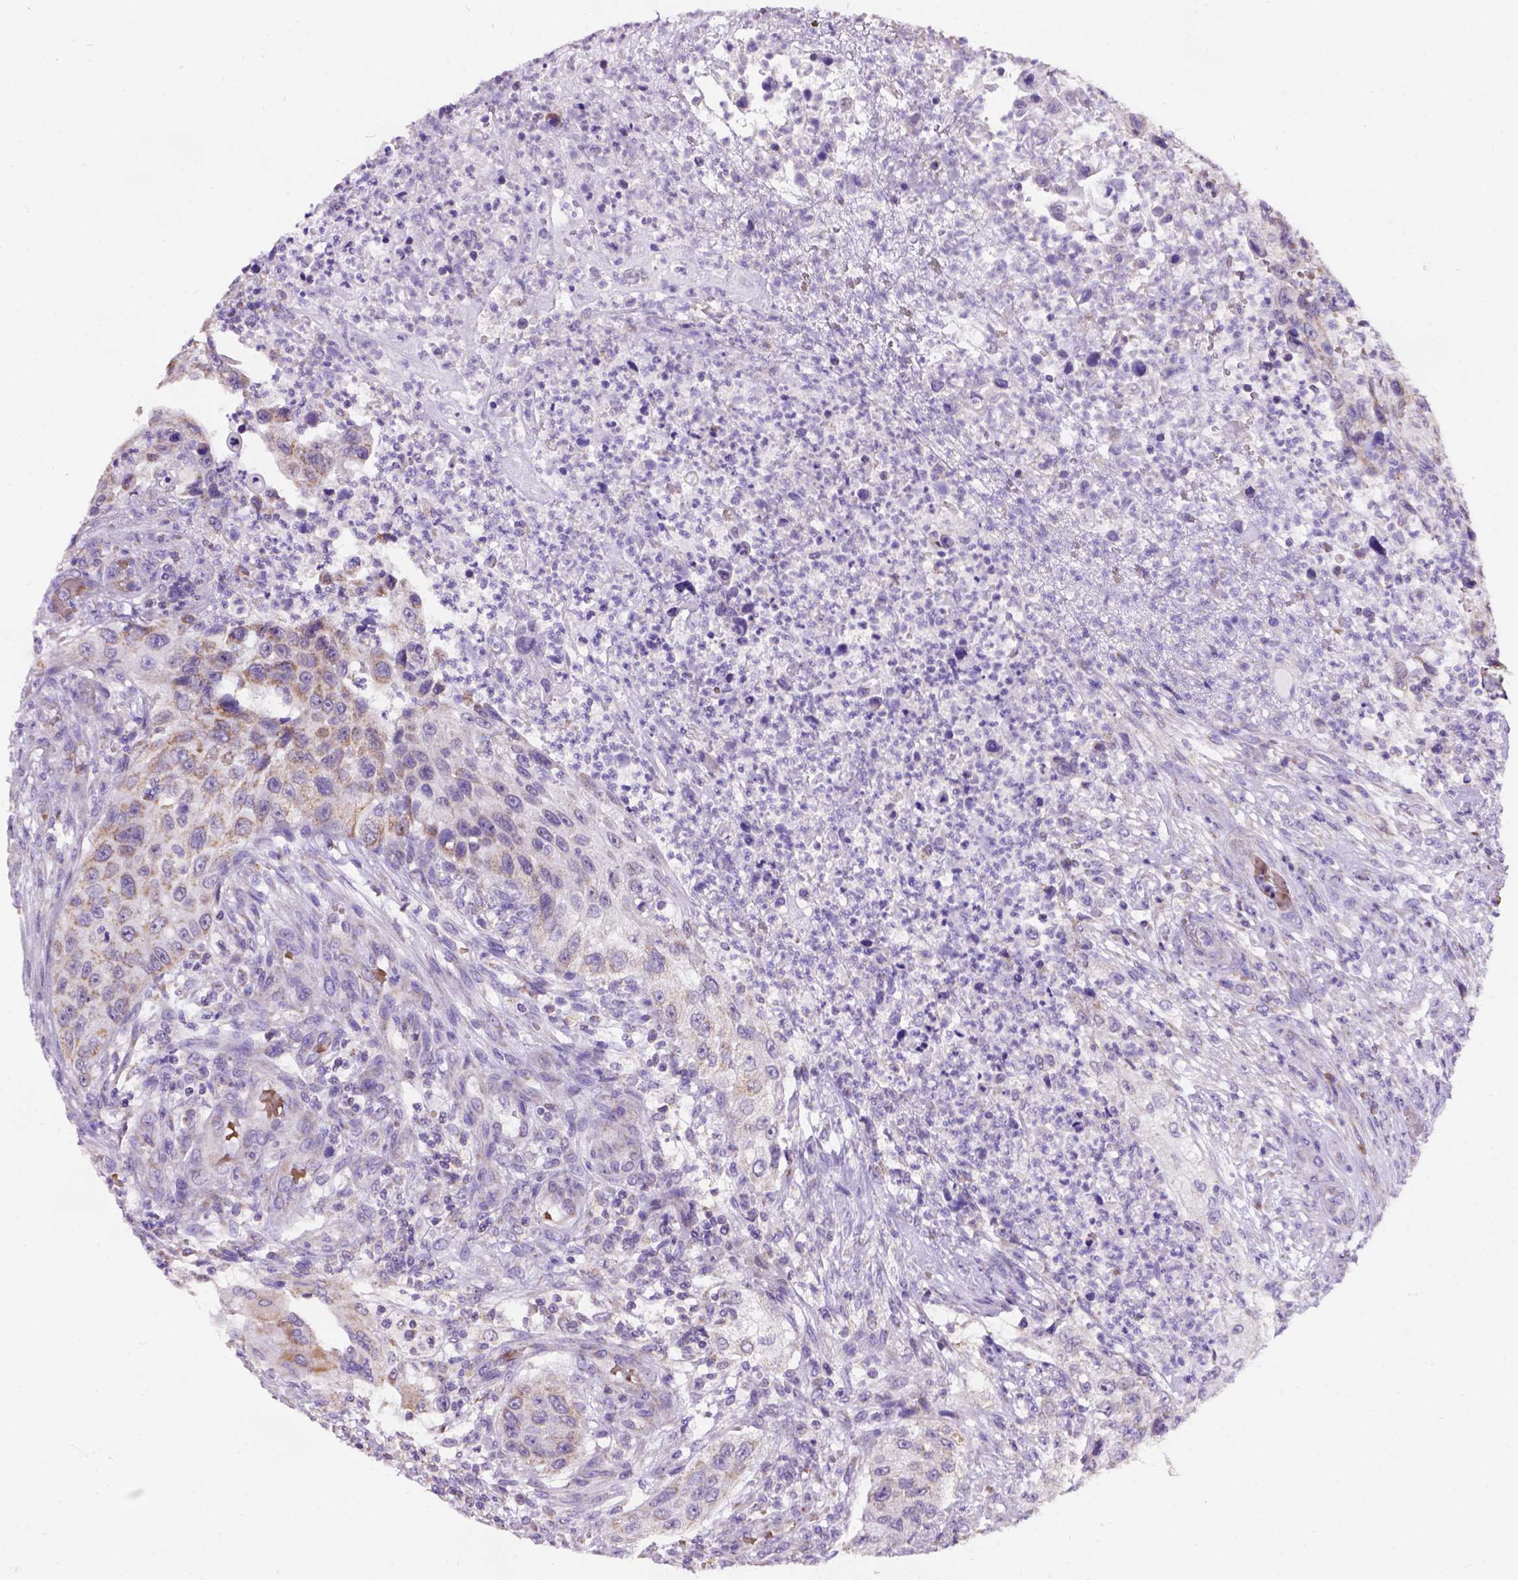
{"staining": {"intensity": "moderate", "quantity": "<25%", "location": "cytoplasmic/membranous"}, "tissue": "urothelial cancer", "cell_type": "Tumor cells", "image_type": "cancer", "snomed": [{"axis": "morphology", "description": "Urothelial carcinoma, High grade"}, {"axis": "topography", "description": "Urinary bladder"}], "caption": "High-grade urothelial carcinoma stained for a protein (brown) exhibits moderate cytoplasmic/membranous positive staining in approximately <25% of tumor cells.", "gene": "L2HGDH", "patient": {"sex": "female", "age": 60}}